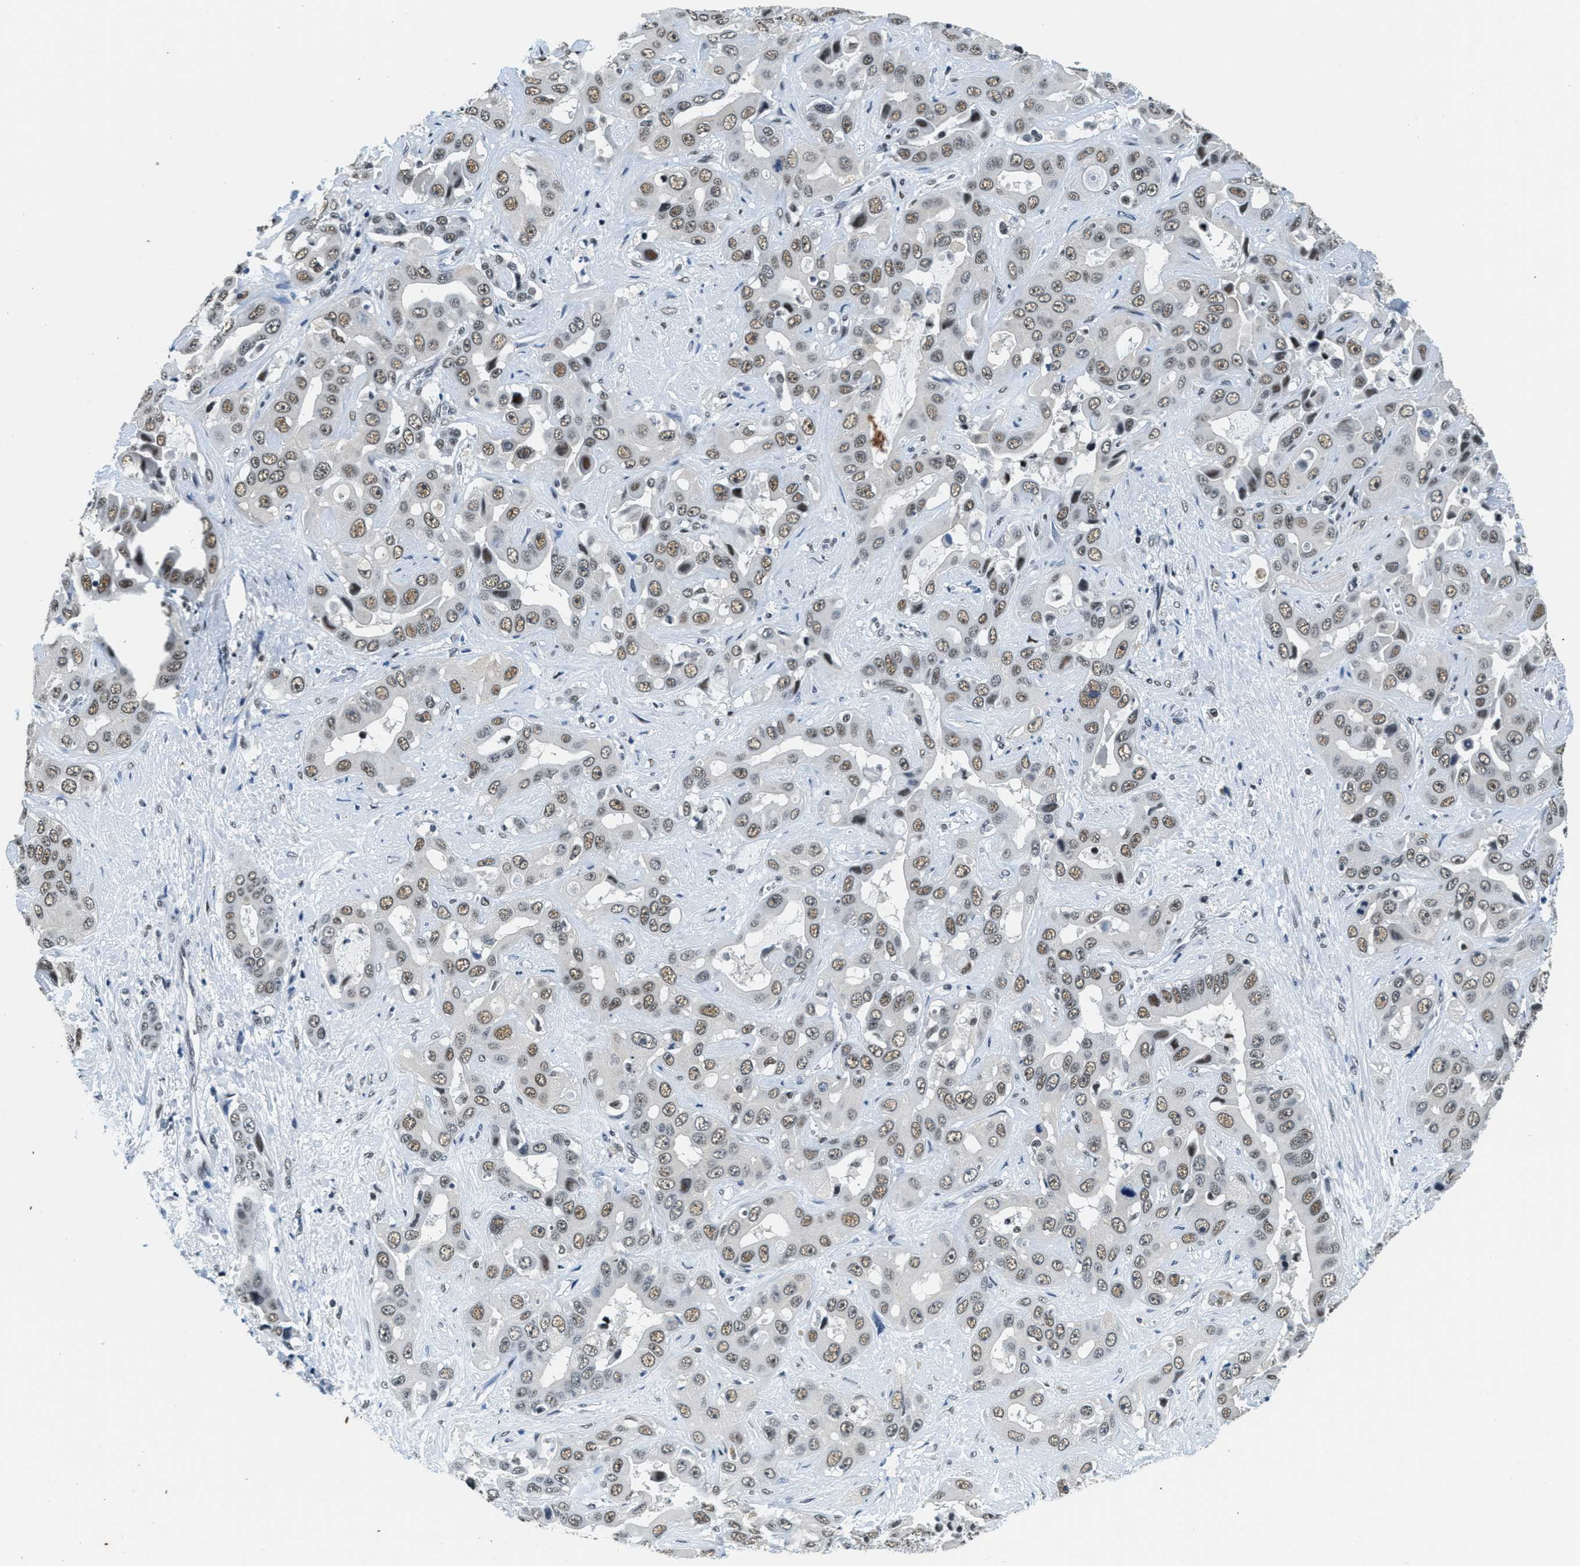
{"staining": {"intensity": "moderate", "quantity": "25%-75%", "location": "nuclear"}, "tissue": "liver cancer", "cell_type": "Tumor cells", "image_type": "cancer", "snomed": [{"axis": "morphology", "description": "Cholangiocarcinoma"}, {"axis": "topography", "description": "Liver"}], "caption": "The immunohistochemical stain labels moderate nuclear positivity in tumor cells of liver cancer (cholangiocarcinoma) tissue.", "gene": "SSB", "patient": {"sex": "female", "age": 52}}